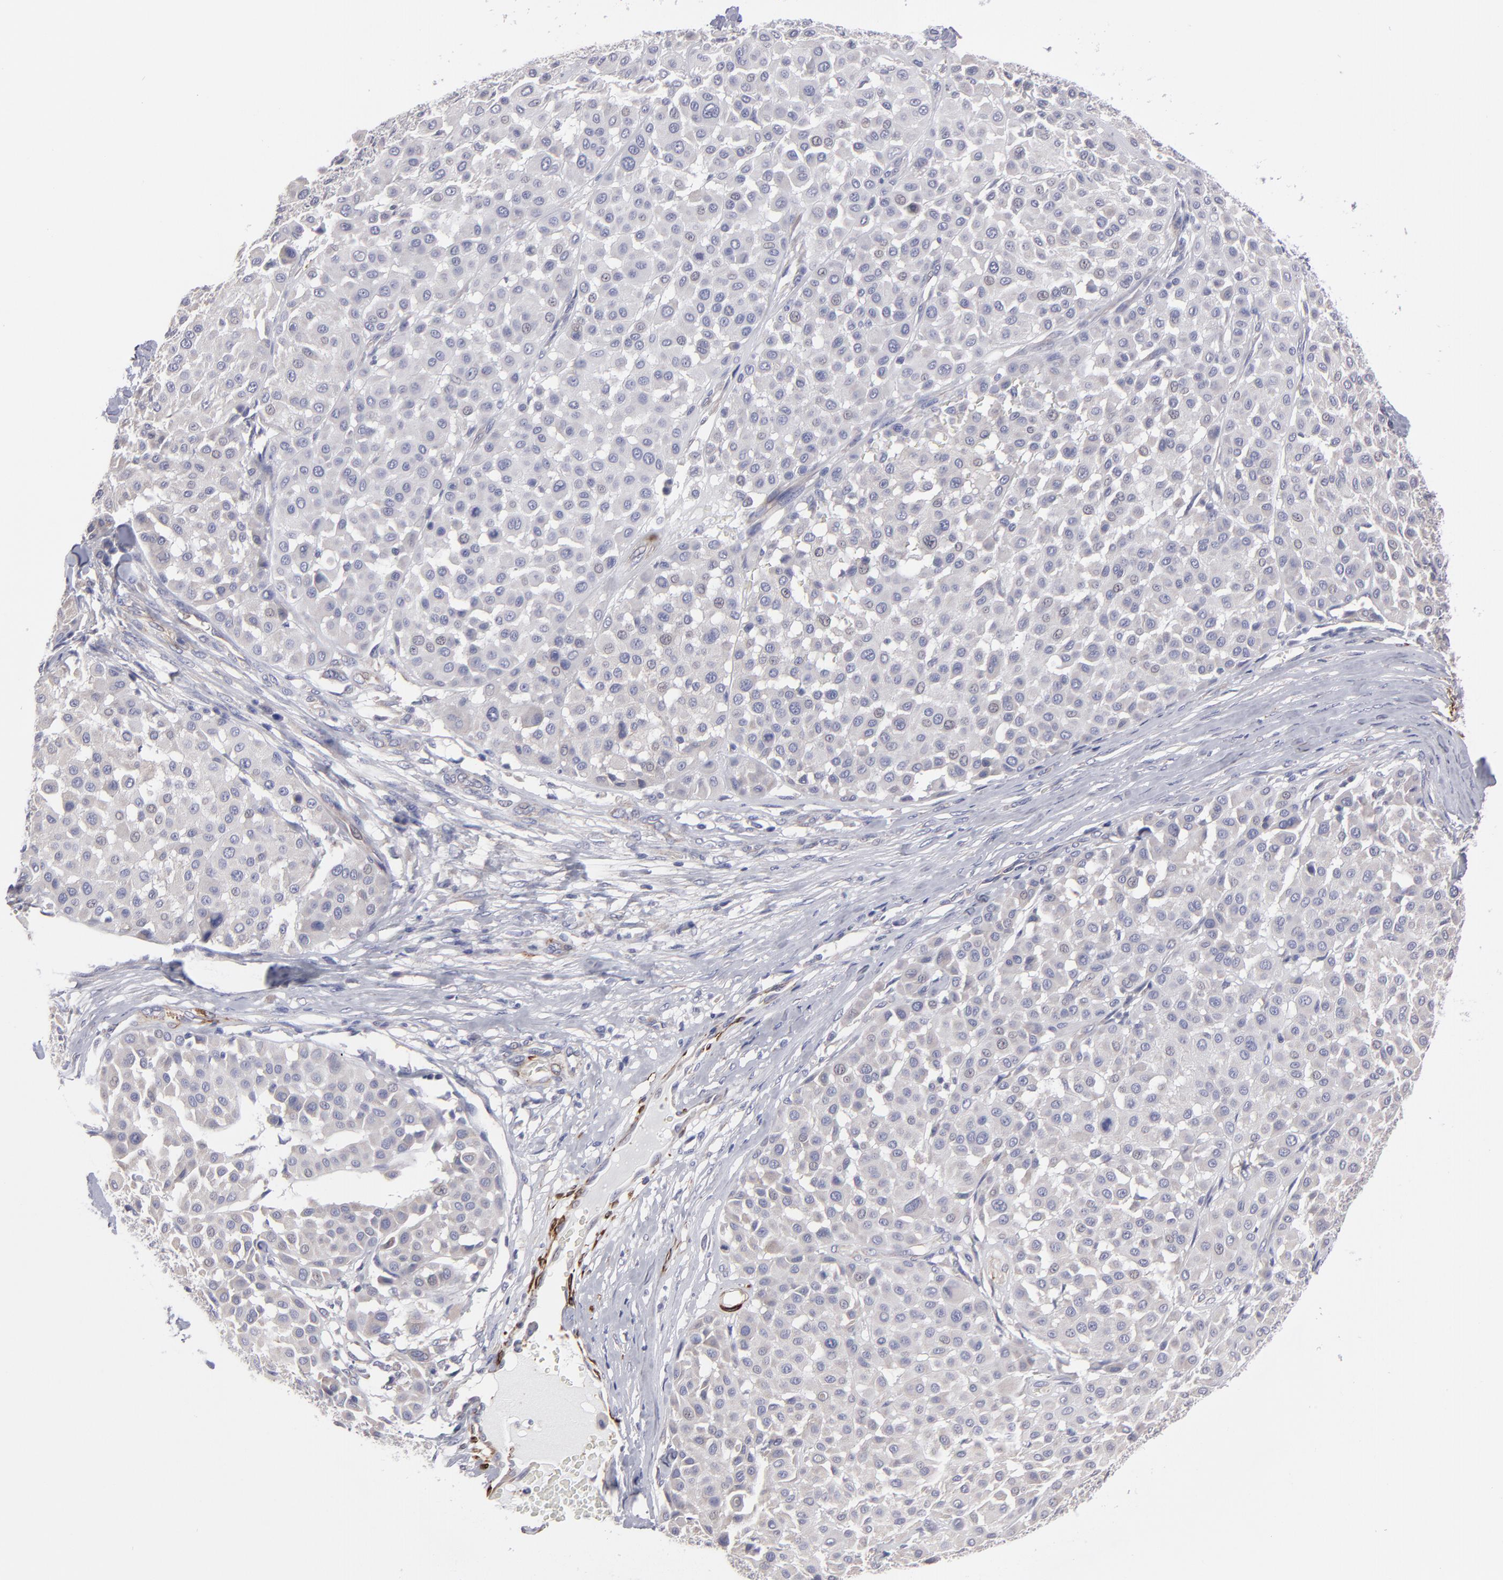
{"staining": {"intensity": "negative", "quantity": "none", "location": "none"}, "tissue": "melanoma", "cell_type": "Tumor cells", "image_type": "cancer", "snomed": [{"axis": "morphology", "description": "Malignant melanoma, Metastatic site"}, {"axis": "topography", "description": "Soft tissue"}], "caption": "This micrograph is of malignant melanoma (metastatic site) stained with immunohistochemistry (IHC) to label a protein in brown with the nuclei are counter-stained blue. There is no positivity in tumor cells.", "gene": "SLMAP", "patient": {"sex": "male", "age": 41}}